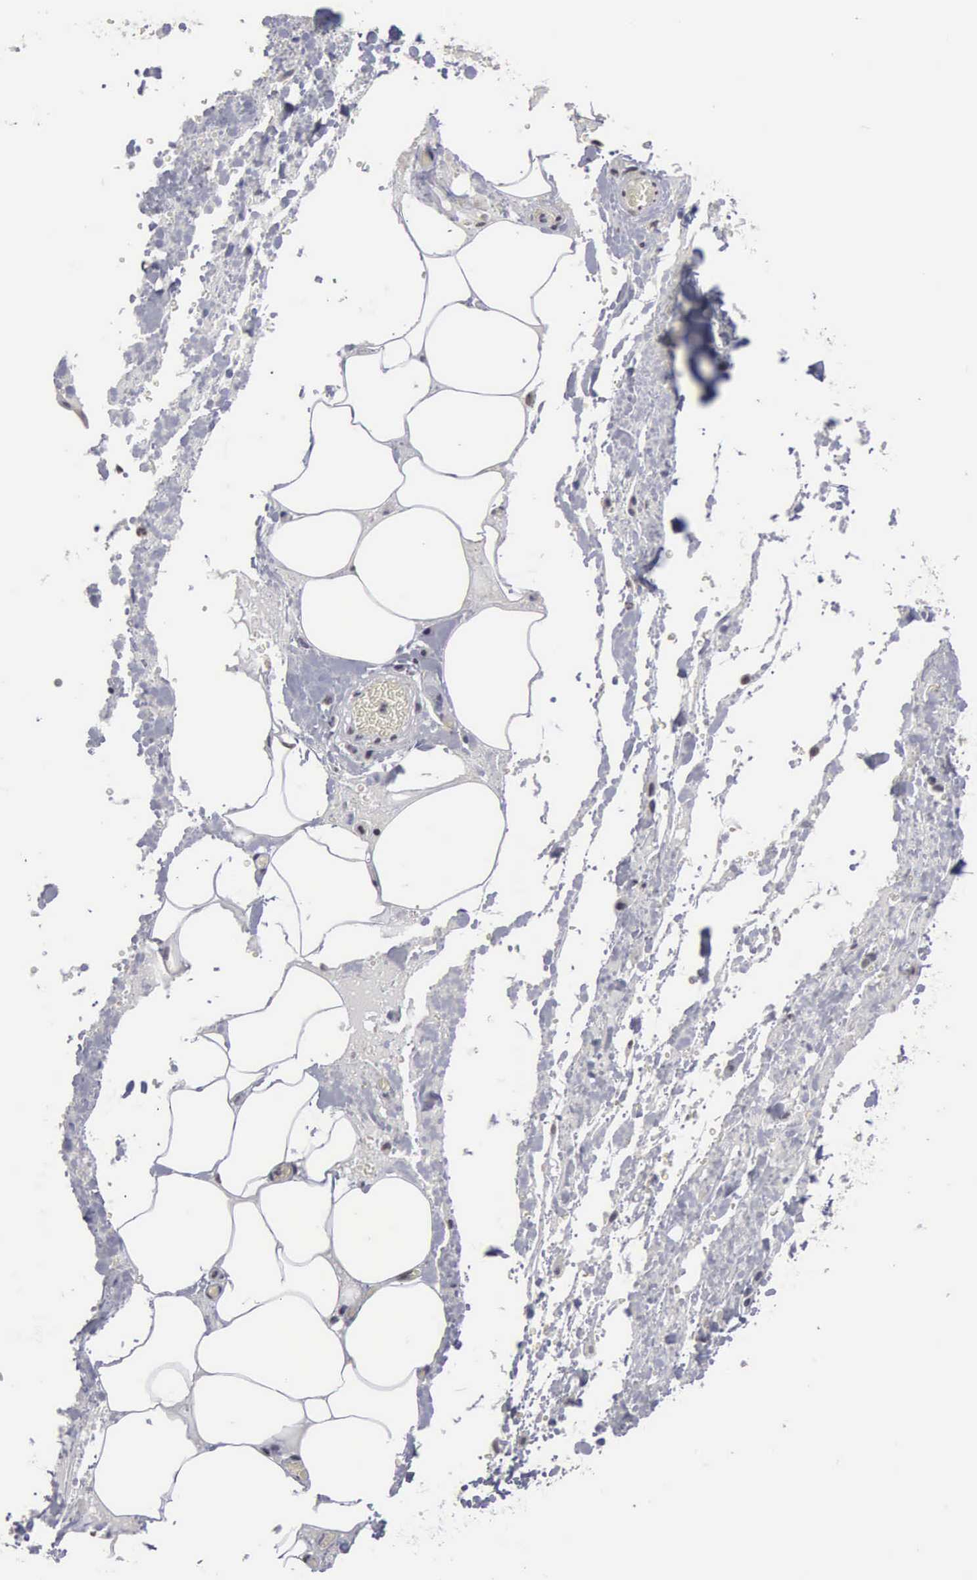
{"staining": {"intensity": "negative", "quantity": "none", "location": "none"}, "tissue": "smooth muscle", "cell_type": "Smooth muscle cells", "image_type": "normal", "snomed": [{"axis": "morphology", "description": "Normal tissue, NOS"}, {"axis": "topography", "description": "Uterus"}], "caption": "This image is of normal smooth muscle stained with immunohistochemistry (IHC) to label a protein in brown with the nuclei are counter-stained blue. There is no positivity in smooth muscle cells.", "gene": "UPB1", "patient": {"sex": "female", "age": 56}}